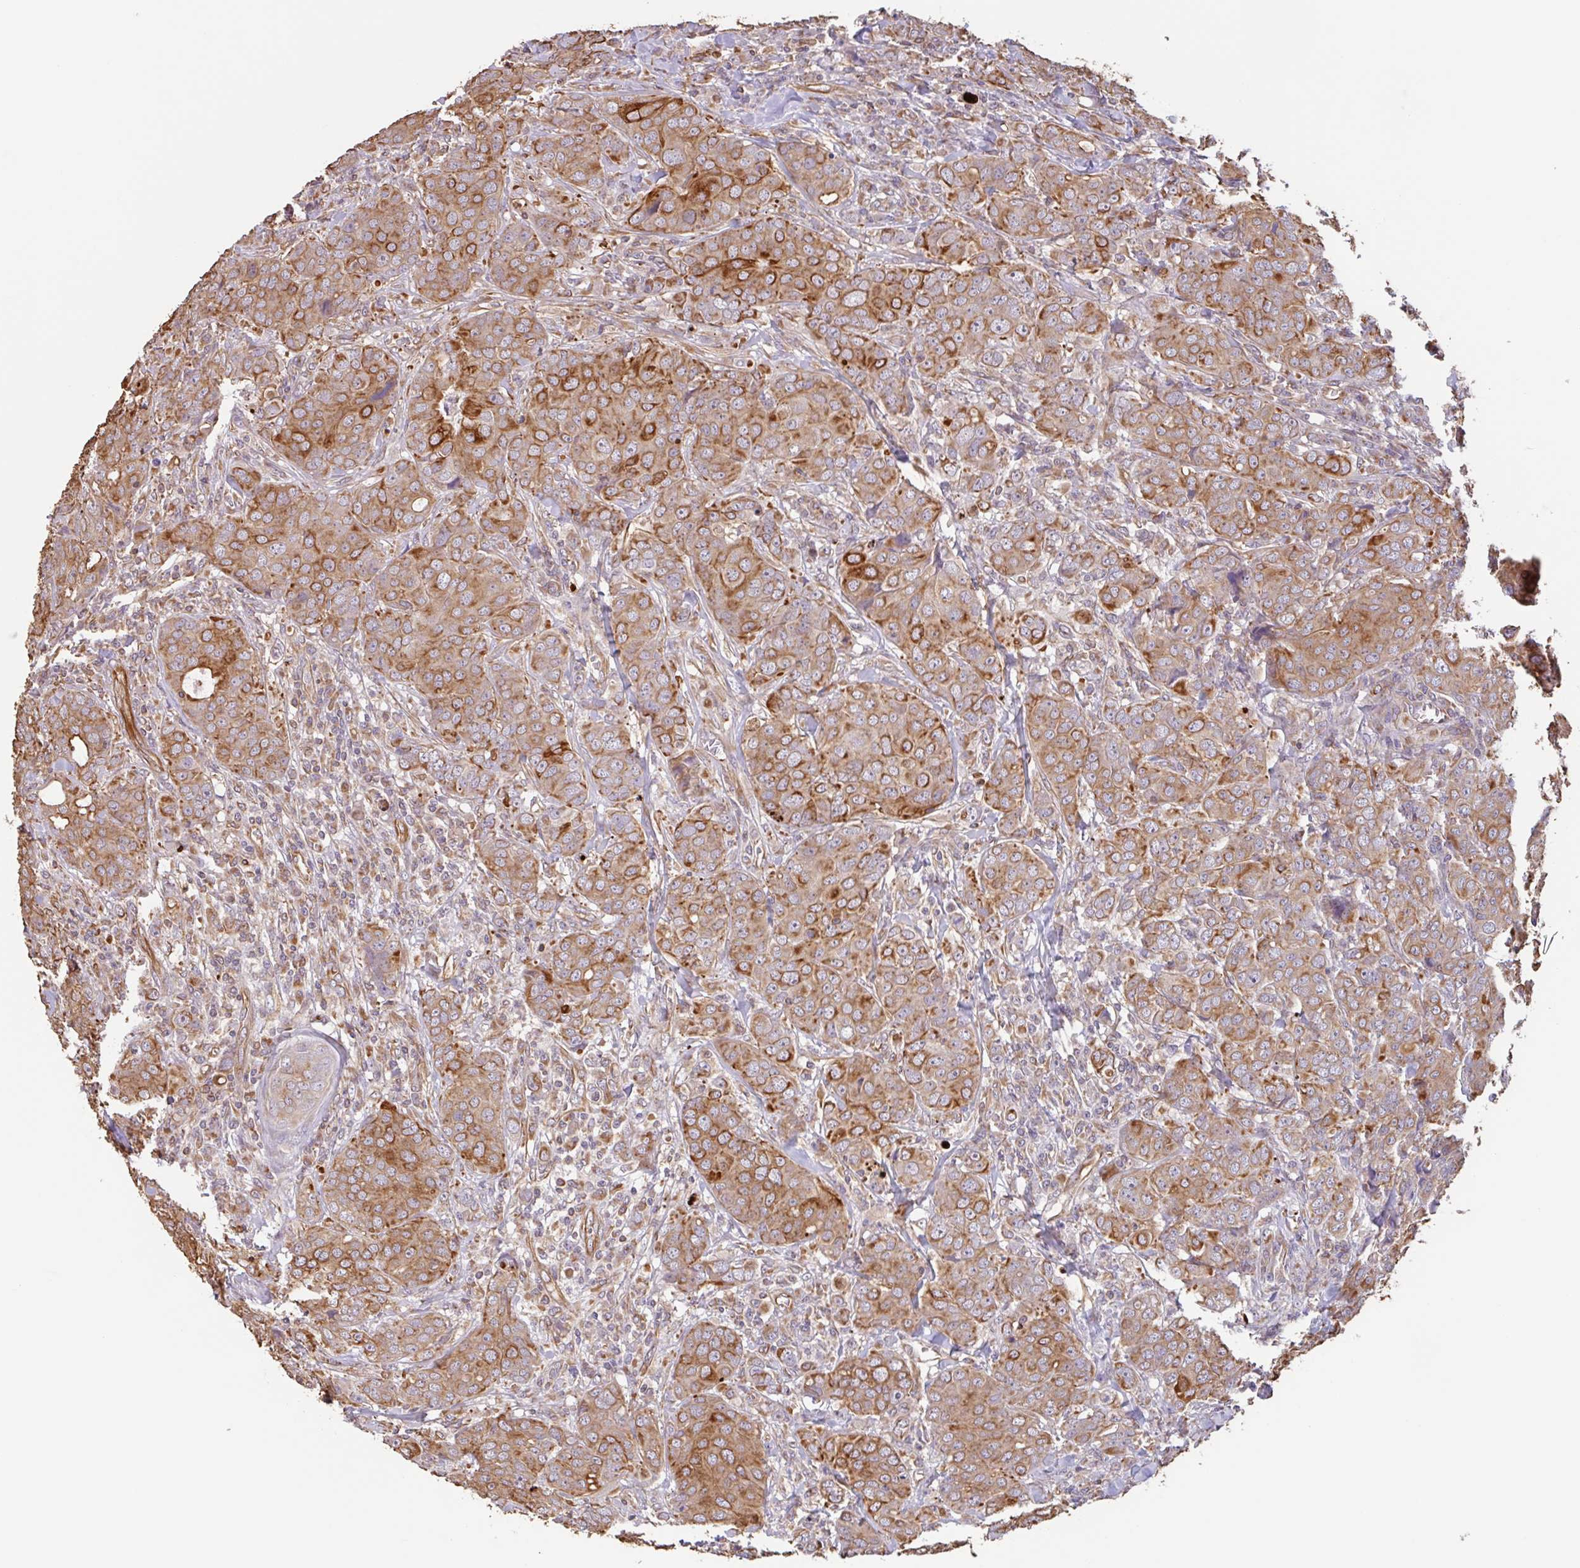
{"staining": {"intensity": "moderate", "quantity": ">75%", "location": "cytoplasmic/membranous"}, "tissue": "breast cancer", "cell_type": "Tumor cells", "image_type": "cancer", "snomed": [{"axis": "morphology", "description": "Duct carcinoma"}, {"axis": "topography", "description": "Breast"}], "caption": "This image demonstrates breast cancer stained with immunohistochemistry to label a protein in brown. The cytoplasmic/membranous of tumor cells show moderate positivity for the protein. Nuclei are counter-stained blue.", "gene": "ZNF790", "patient": {"sex": "female", "age": 43}}